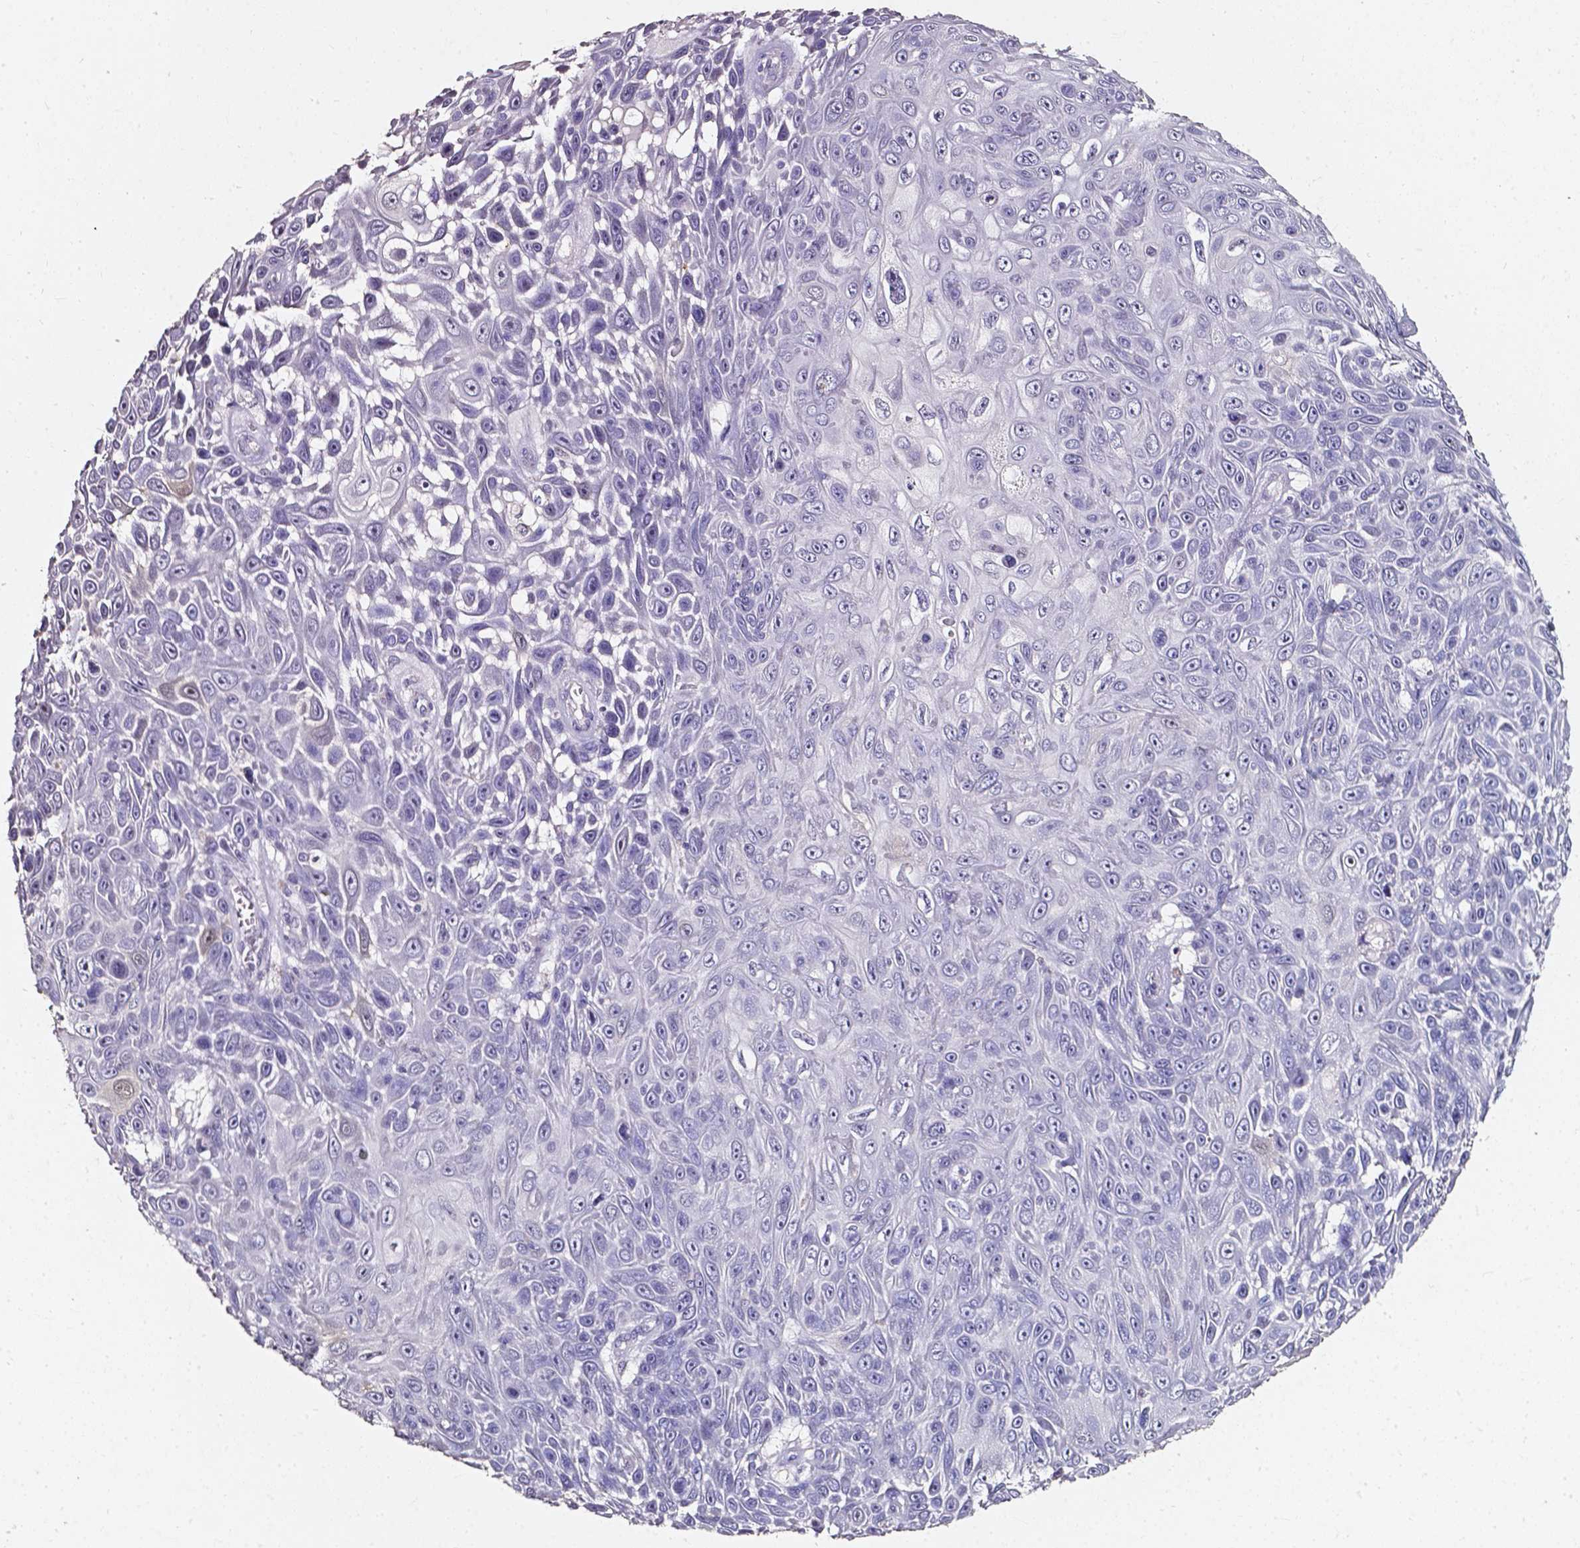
{"staining": {"intensity": "negative", "quantity": "none", "location": "none"}, "tissue": "skin cancer", "cell_type": "Tumor cells", "image_type": "cancer", "snomed": [{"axis": "morphology", "description": "Squamous cell carcinoma, NOS"}, {"axis": "topography", "description": "Skin"}], "caption": "Micrograph shows no protein expression in tumor cells of squamous cell carcinoma (skin) tissue.", "gene": "AKR1B10", "patient": {"sex": "male", "age": 82}}